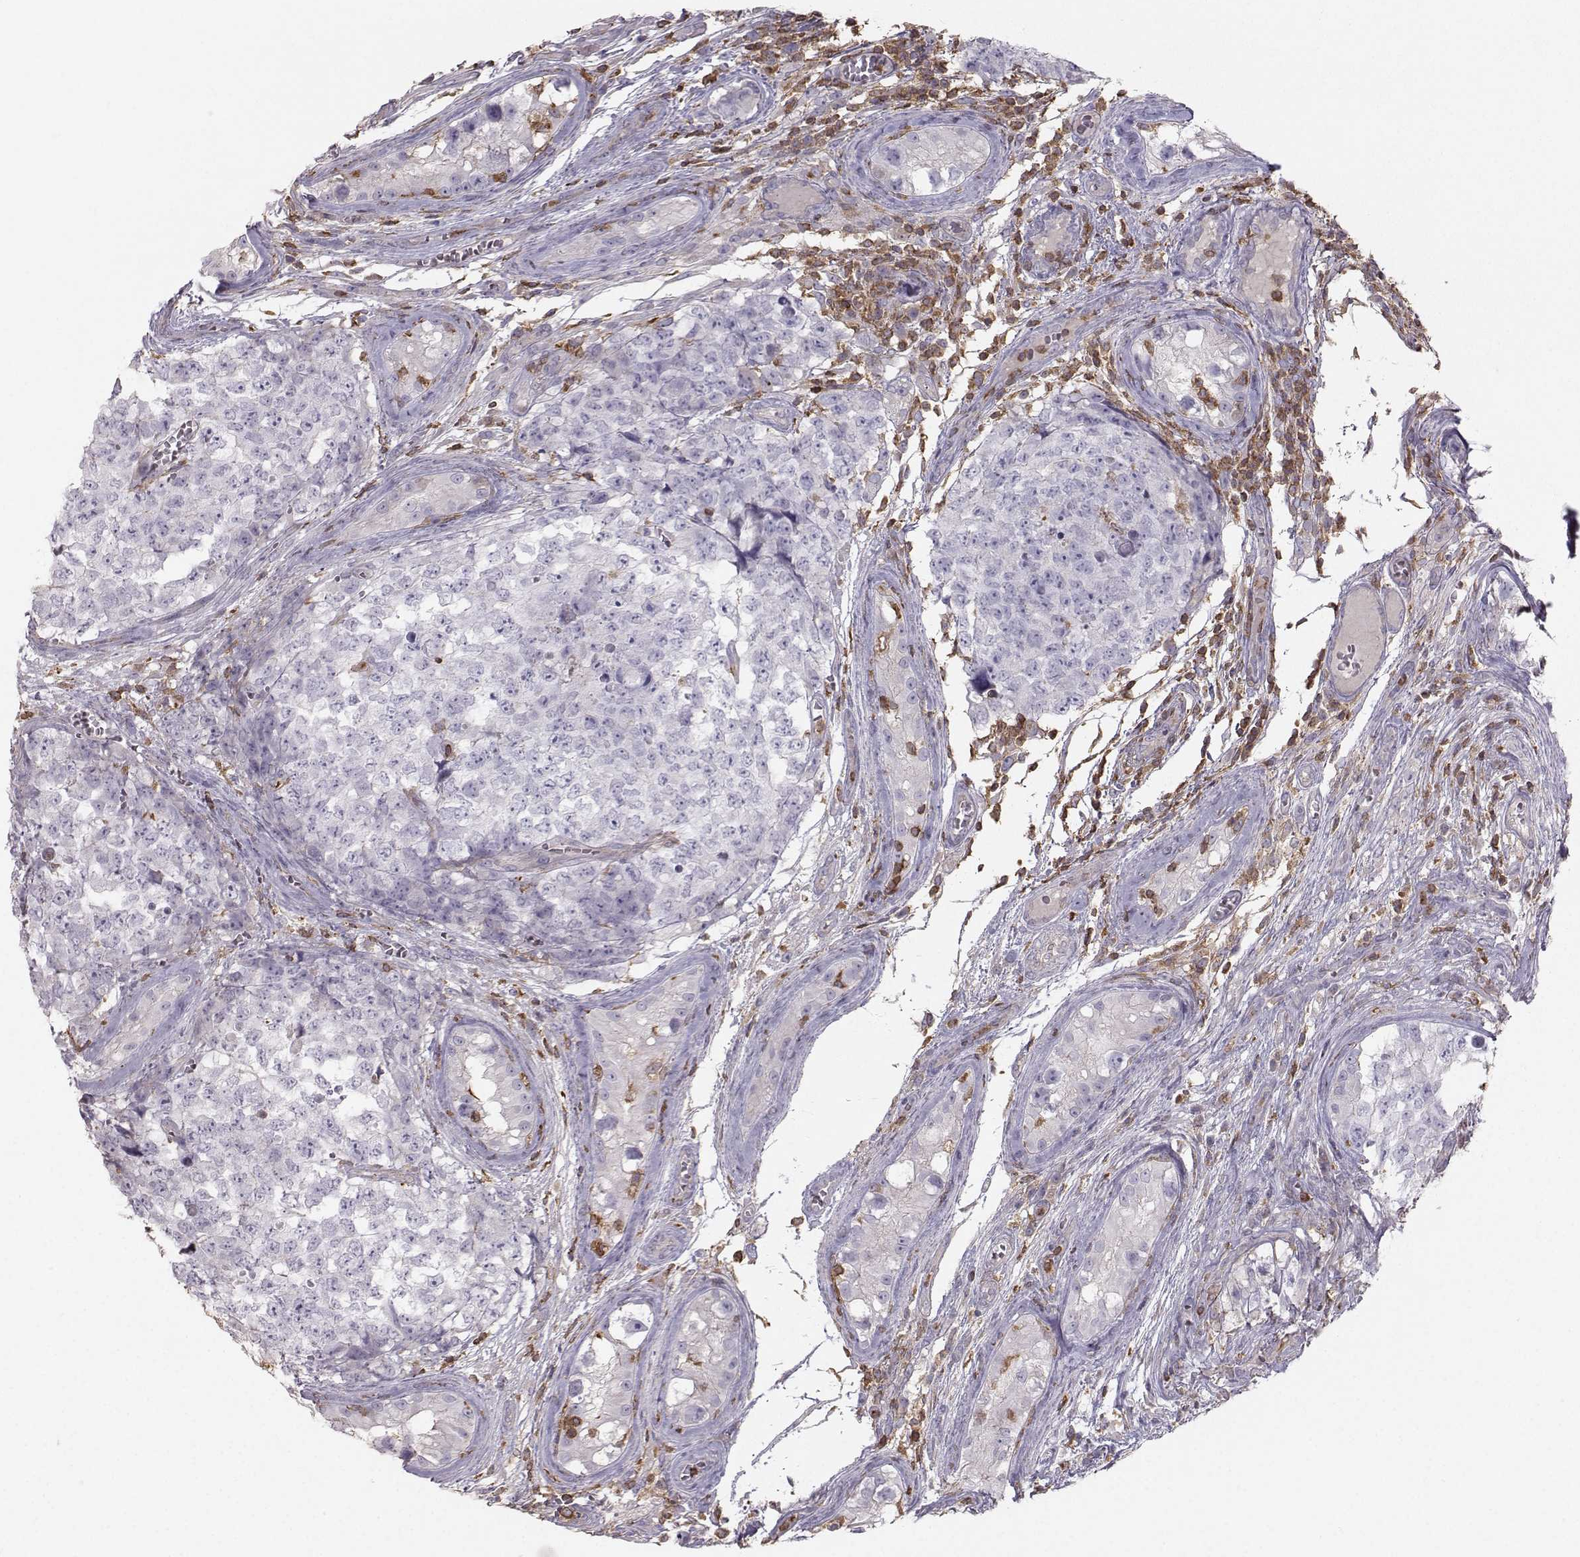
{"staining": {"intensity": "negative", "quantity": "none", "location": "none"}, "tissue": "testis cancer", "cell_type": "Tumor cells", "image_type": "cancer", "snomed": [{"axis": "morphology", "description": "Carcinoma, Embryonal, NOS"}, {"axis": "topography", "description": "Testis"}], "caption": "A histopathology image of human testis cancer (embryonal carcinoma) is negative for staining in tumor cells.", "gene": "ZBTB32", "patient": {"sex": "male", "age": 23}}